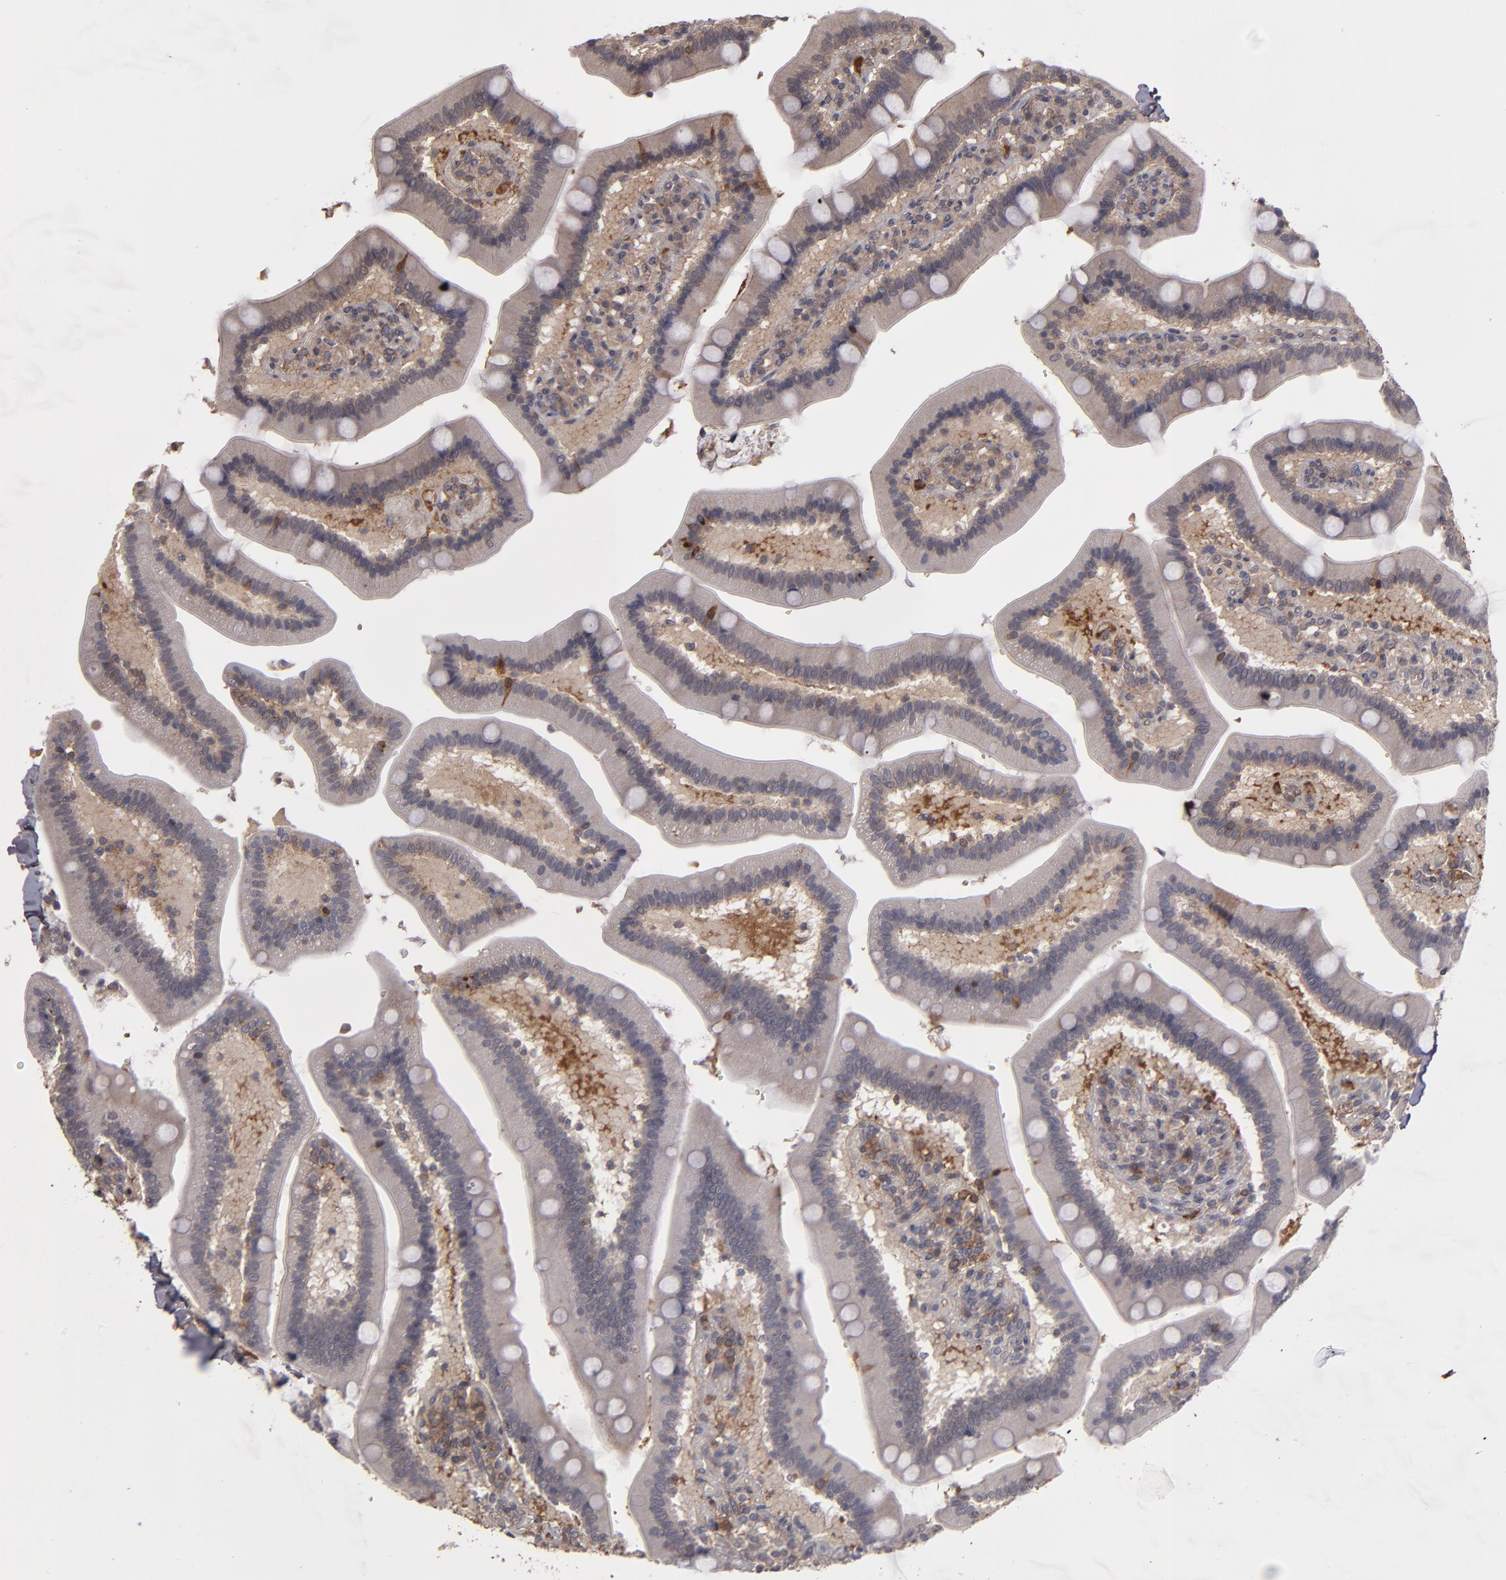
{"staining": {"intensity": "weak", "quantity": "25%-75%", "location": "cytoplasmic/membranous"}, "tissue": "duodenum", "cell_type": "Glandular cells", "image_type": "normal", "snomed": [{"axis": "morphology", "description": "Normal tissue, NOS"}, {"axis": "topography", "description": "Duodenum"}], "caption": "Brown immunohistochemical staining in normal duodenum reveals weak cytoplasmic/membranous positivity in approximately 25%-75% of glandular cells.", "gene": "SERPINA7", "patient": {"sex": "male", "age": 66}}